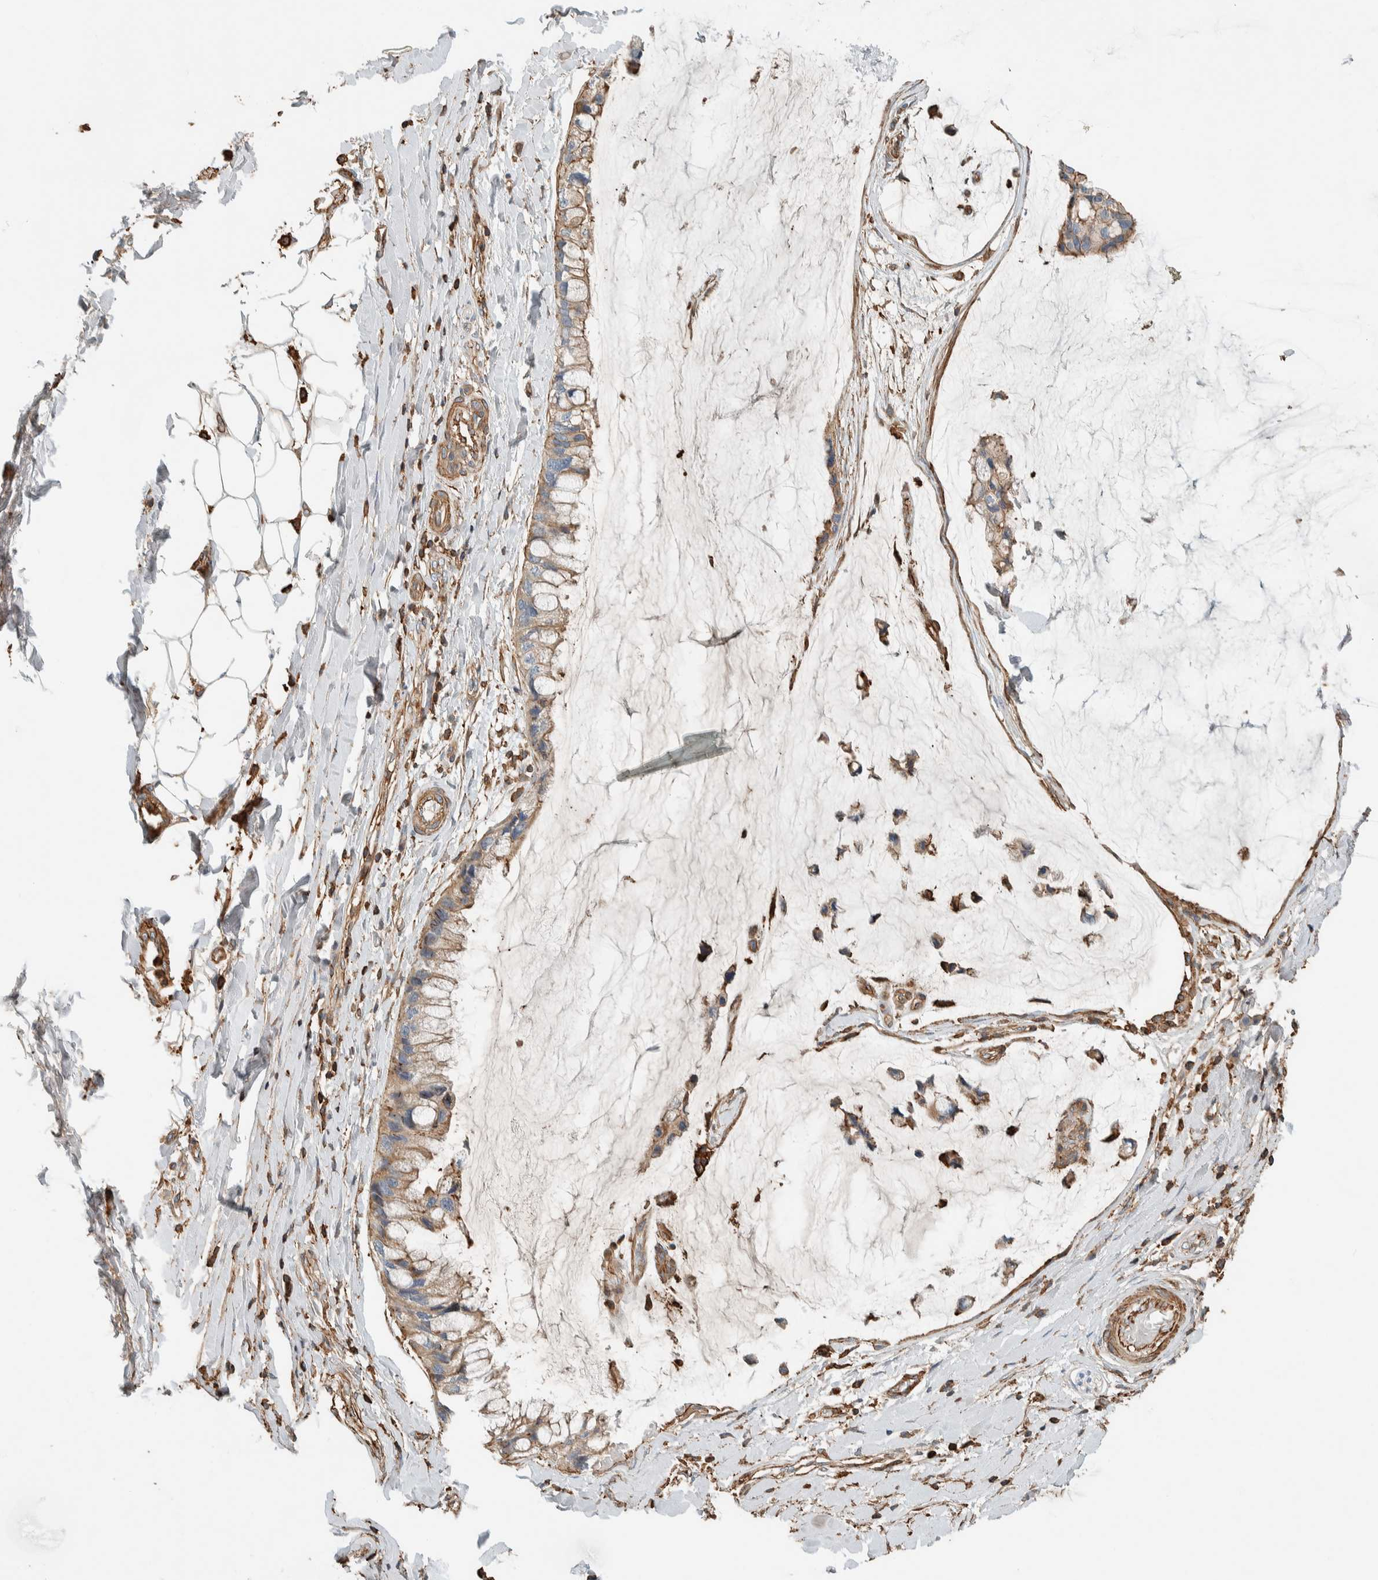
{"staining": {"intensity": "weak", "quantity": ">75%", "location": "cytoplasmic/membranous"}, "tissue": "ovarian cancer", "cell_type": "Tumor cells", "image_type": "cancer", "snomed": [{"axis": "morphology", "description": "Cystadenocarcinoma, mucinous, NOS"}, {"axis": "topography", "description": "Ovary"}], "caption": "Protein expression analysis of human ovarian cancer reveals weak cytoplasmic/membranous positivity in approximately >75% of tumor cells.", "gene": "CTBP2", "patient": {"sex": "female", "age": 39}}